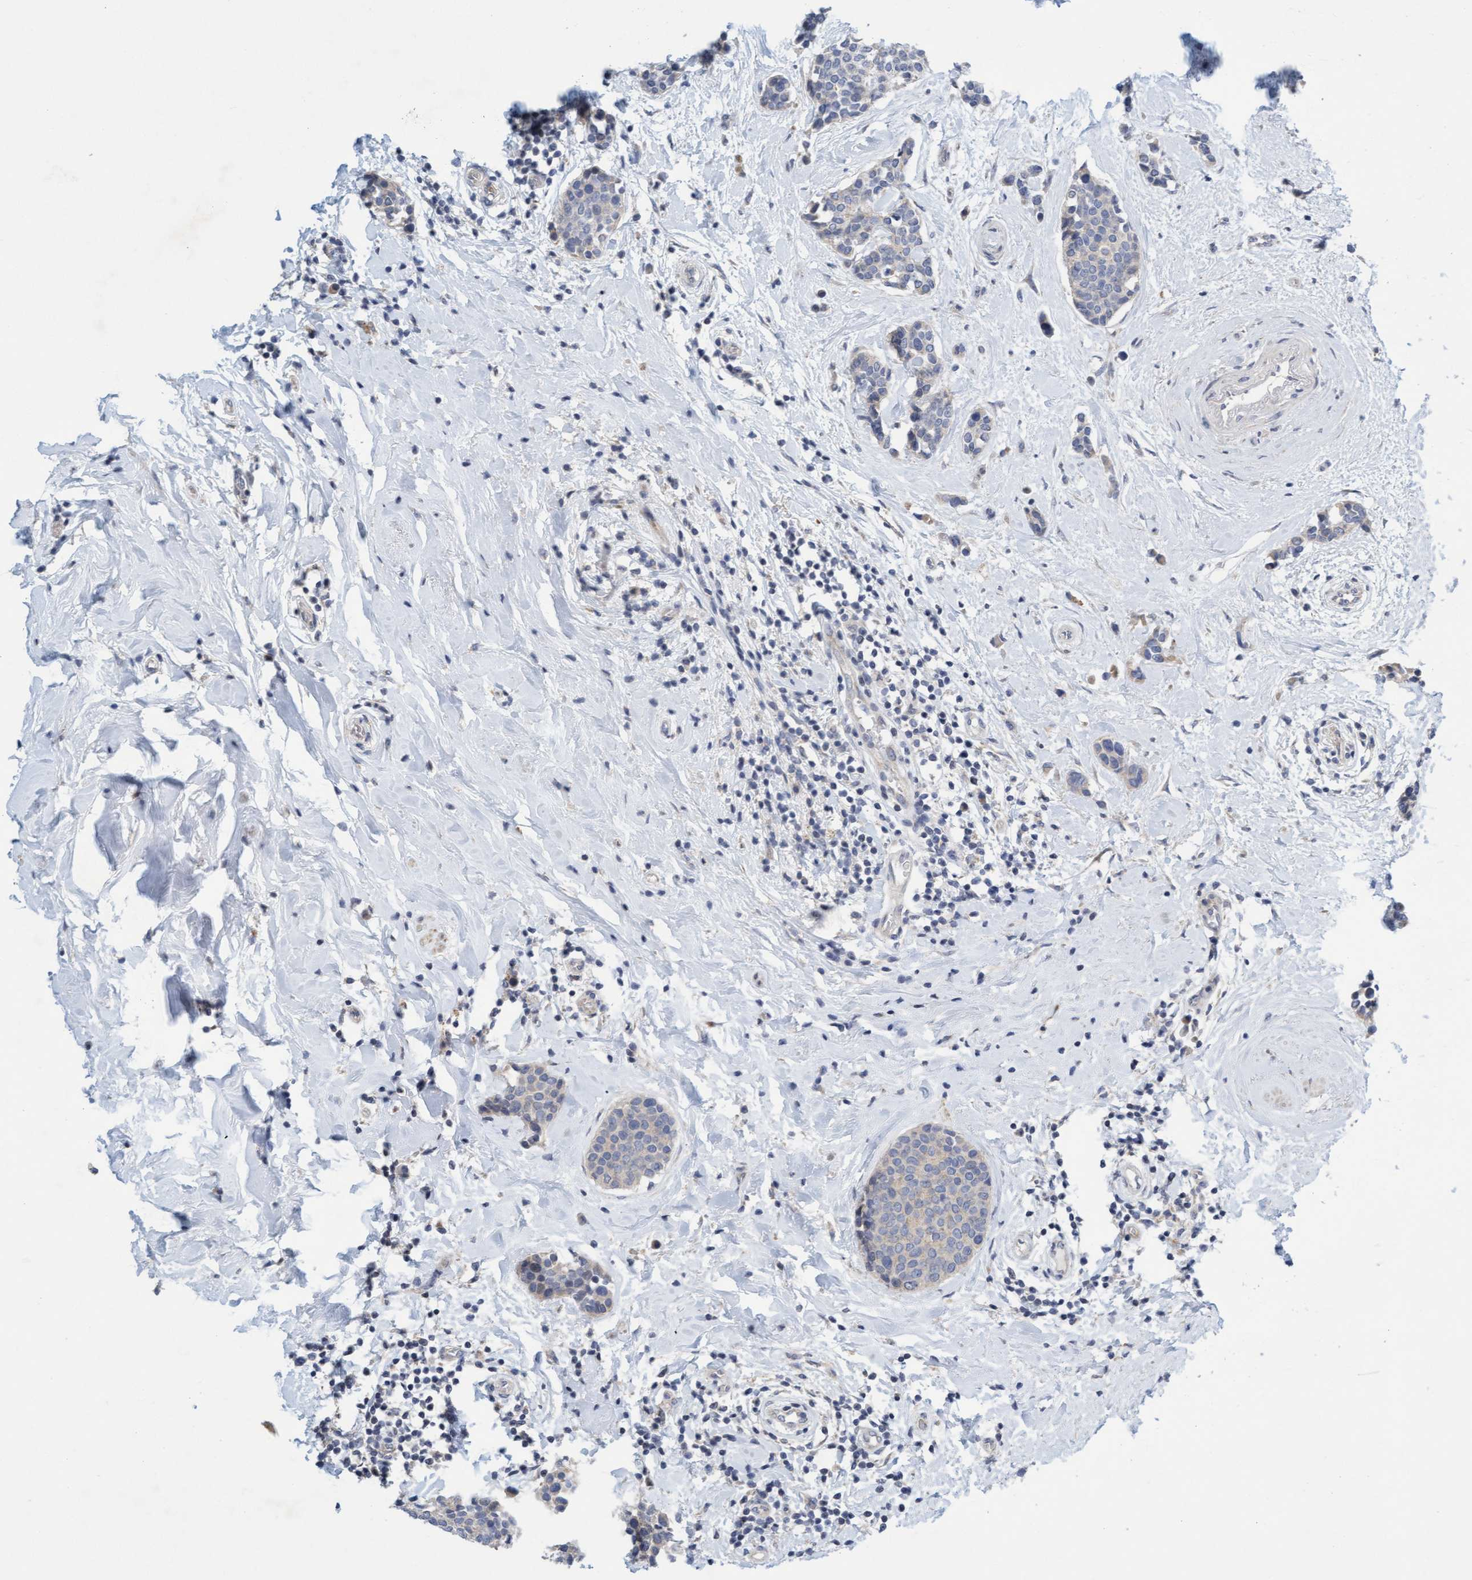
{"staining": {"intensity": "weak", "quantity": "<25%", "location": "cytoplasmic/membranous"}, "tissue": "breast cancer", "cell_type": "Tumor cells", "image_type": "cancer", "snomed": [{"axis": "morphology", "description": "Duct carcinoma"}, {"axis": "topography", "description": "Breast"}], "caption": "Immunohistochemical staining of human breast cancer (intraductal carcinoma) demonstrates no significant expression in tumor cells. The staining was performed using DAB (3,3'-diaminobenzidine) to visualize the protein expression in brown, while the nuclei were stained in blue with hematoxylin (Magnification: 20x).", "gene": "DDHD2", "patient": {"sex": "female", "age": 55}}